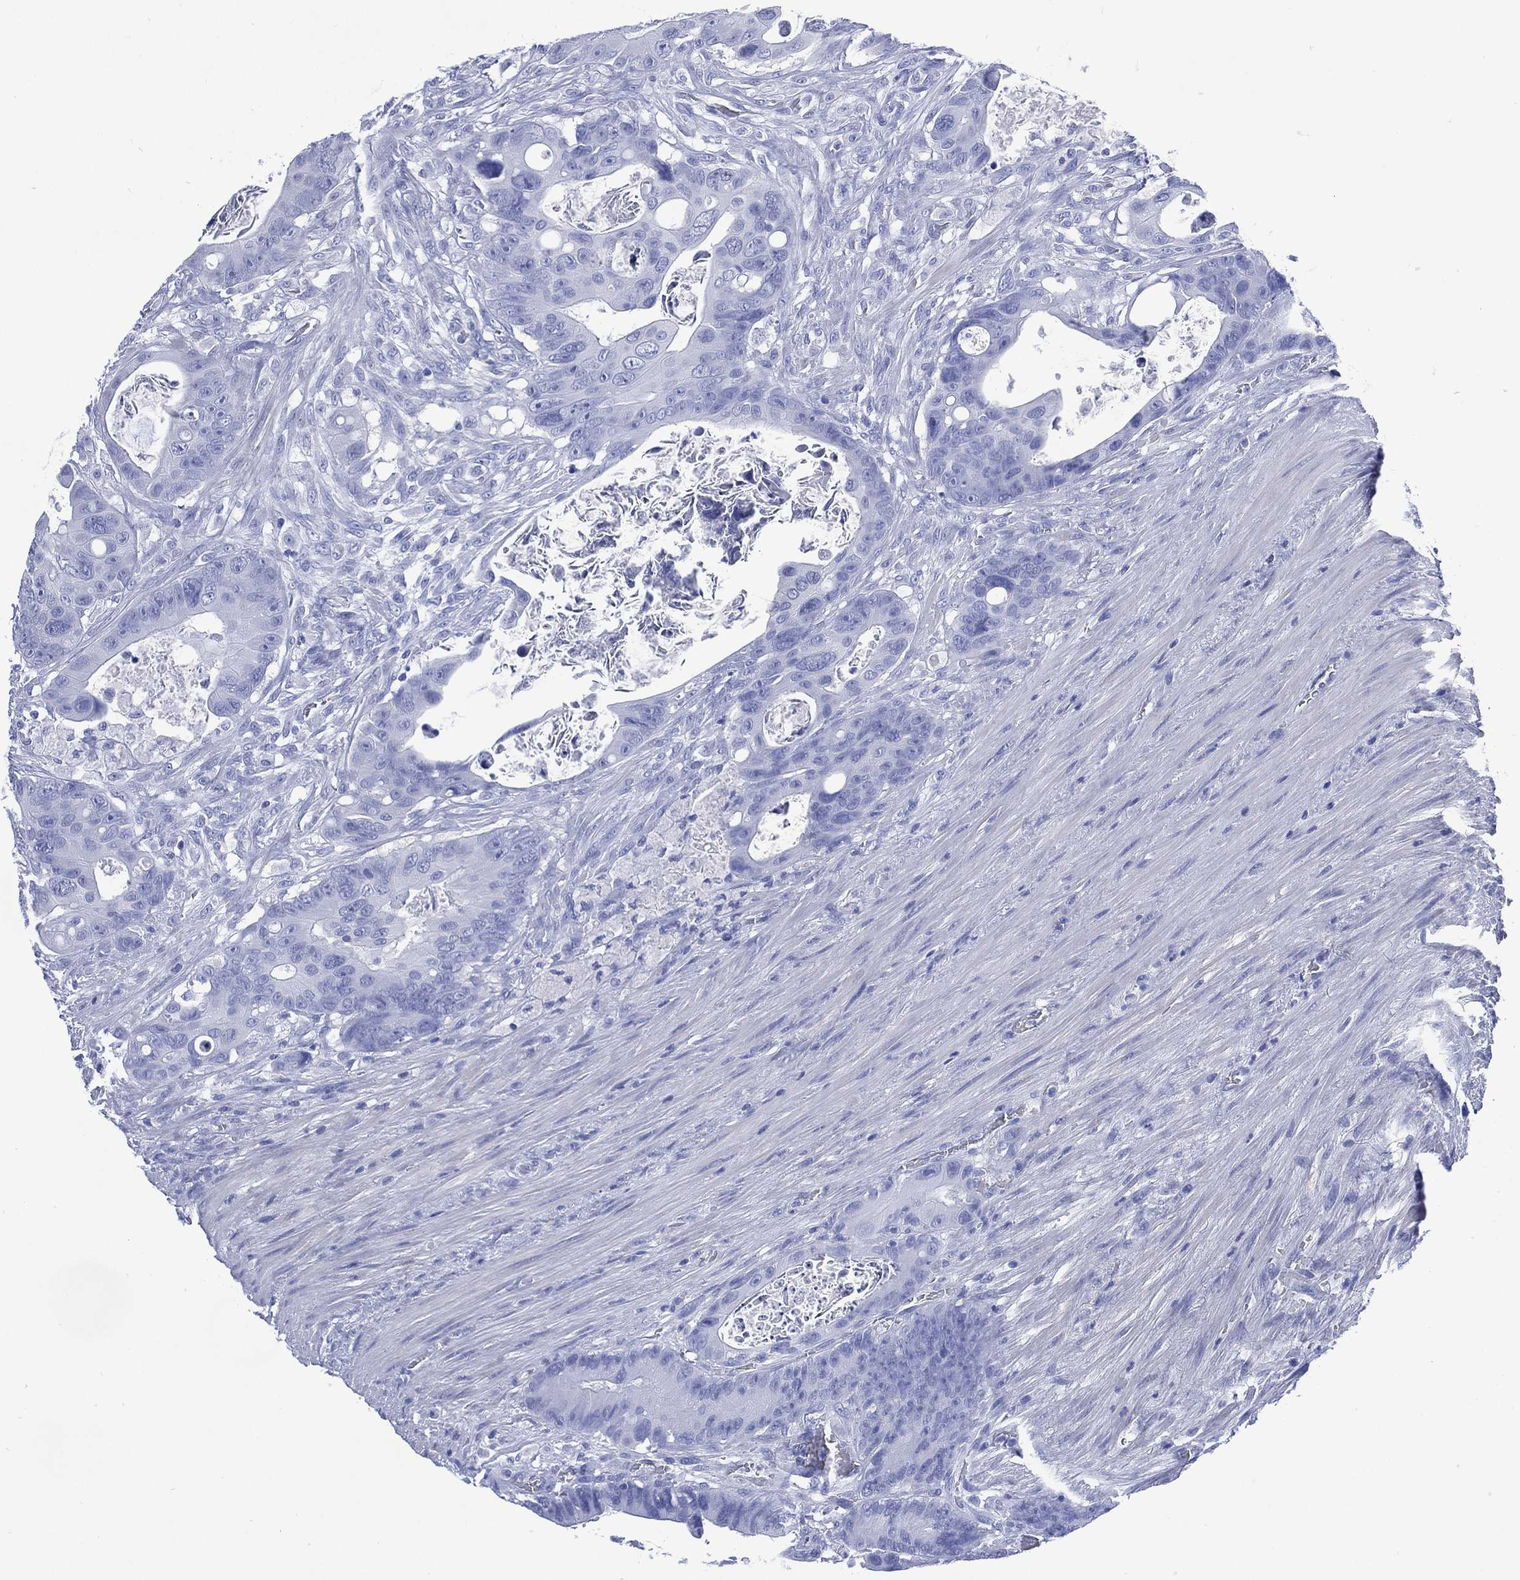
{"staining": {"intensity": "negative", "quantity": "none", "location": "none"}, "tissue": "colorectal cancer", "cell_type": "Tumor cells", "image_type": "cancer", "snomed": [{"axis": "morphology", "description": "Adenocarcinoma, NOS"}, {"axis": "topography", "description": "Rectum"}], "caption": "This is an immunohistochemistry (IHC) photomicrograph of human colorectal cancer (adenocarcinoma). There is no staining in tumor cells.", "gene": "SHCBP1L", "patient": {"sex": "male", "age": 64}}